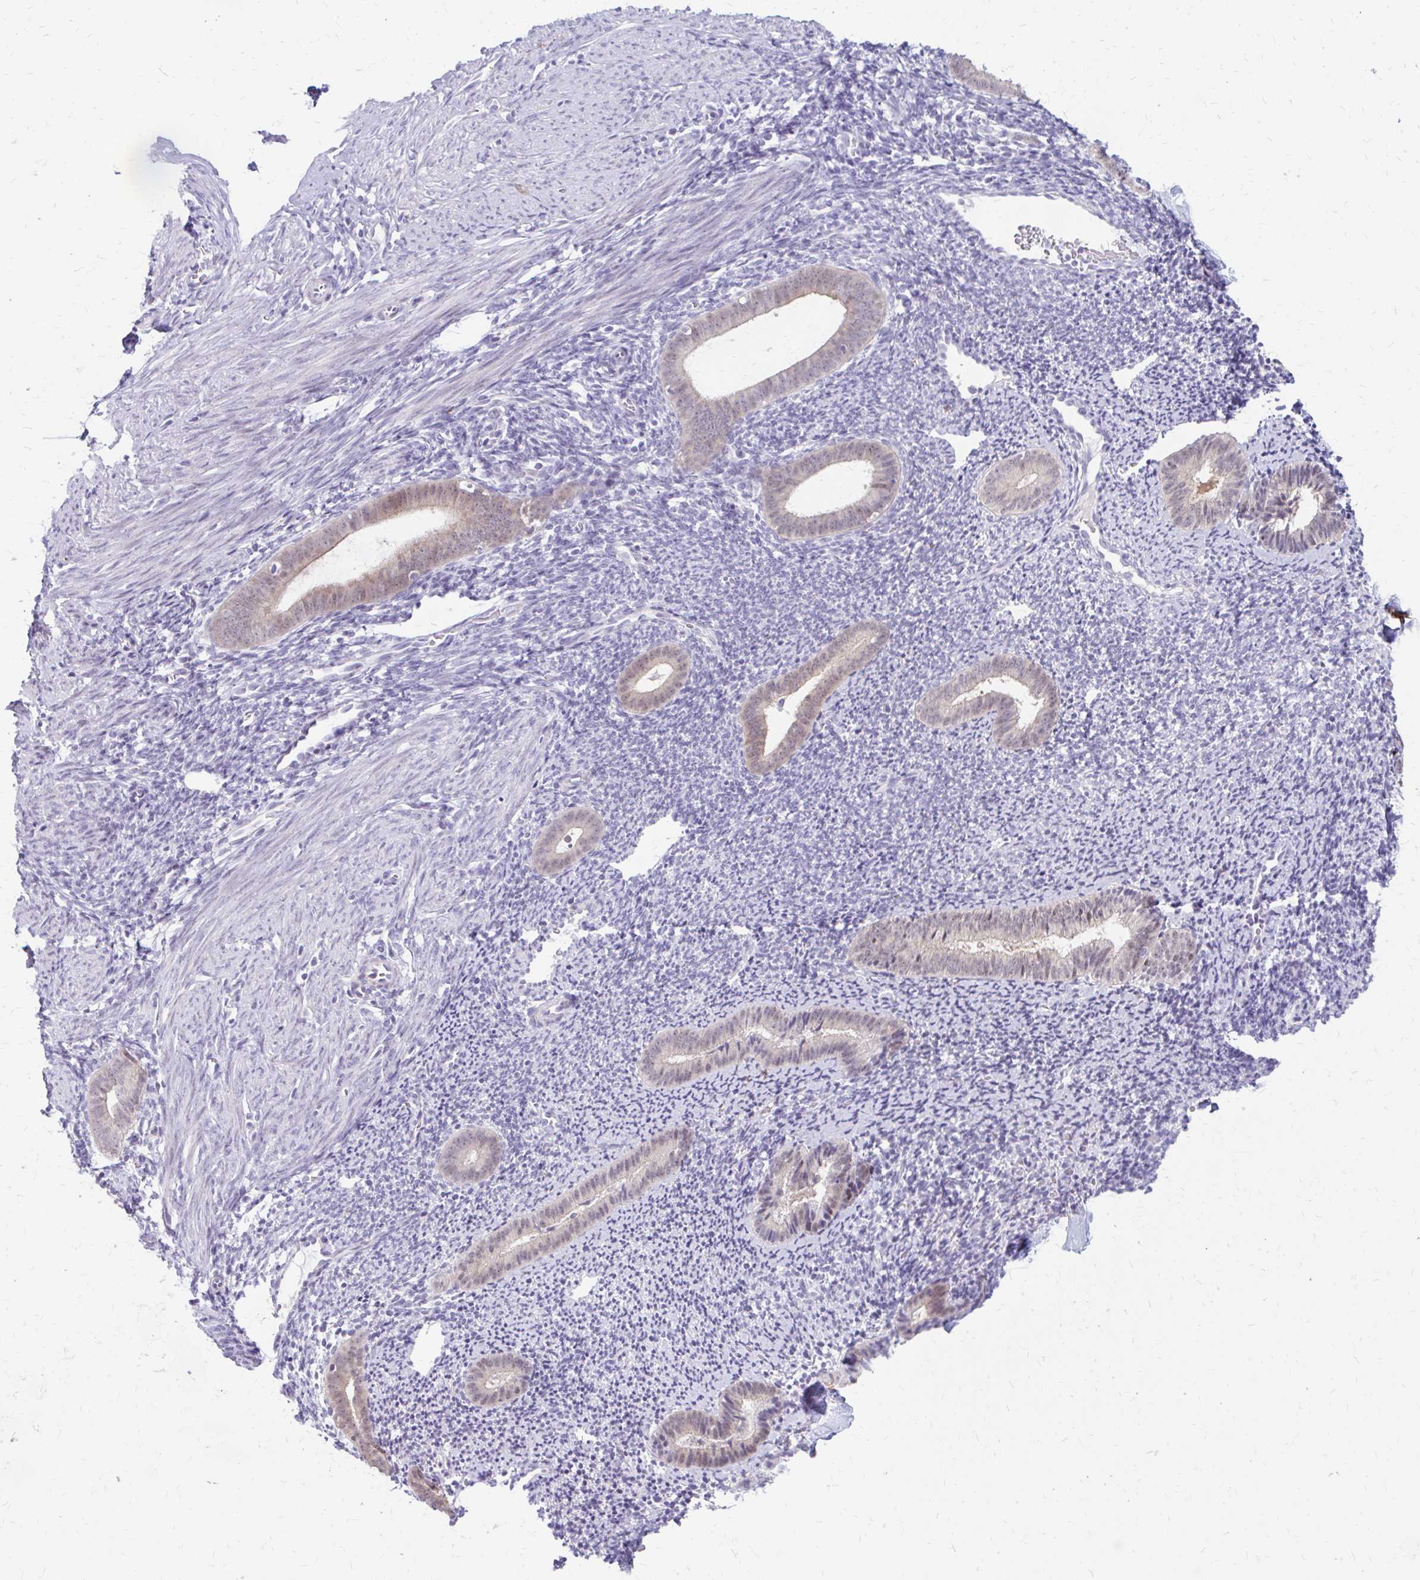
{"staining": {"intensity": "negative", "quantity": "none", "location": "none"}, "tissue": "endometrium", "cell_type": "Cells in endometrial stroma", "image_type": "normal", "snomed": [{"axis": "morphology", "description": "Normal tissue, NOS"}, {"axis": "topography", "description": "Endometrium"}], "caption": "Immunohistochemical staining of benign endometrium shows no significant staining in cells in endometrial stroma.", "gene": "RGS16", "patient": {"sex": "female", "age": 39}}